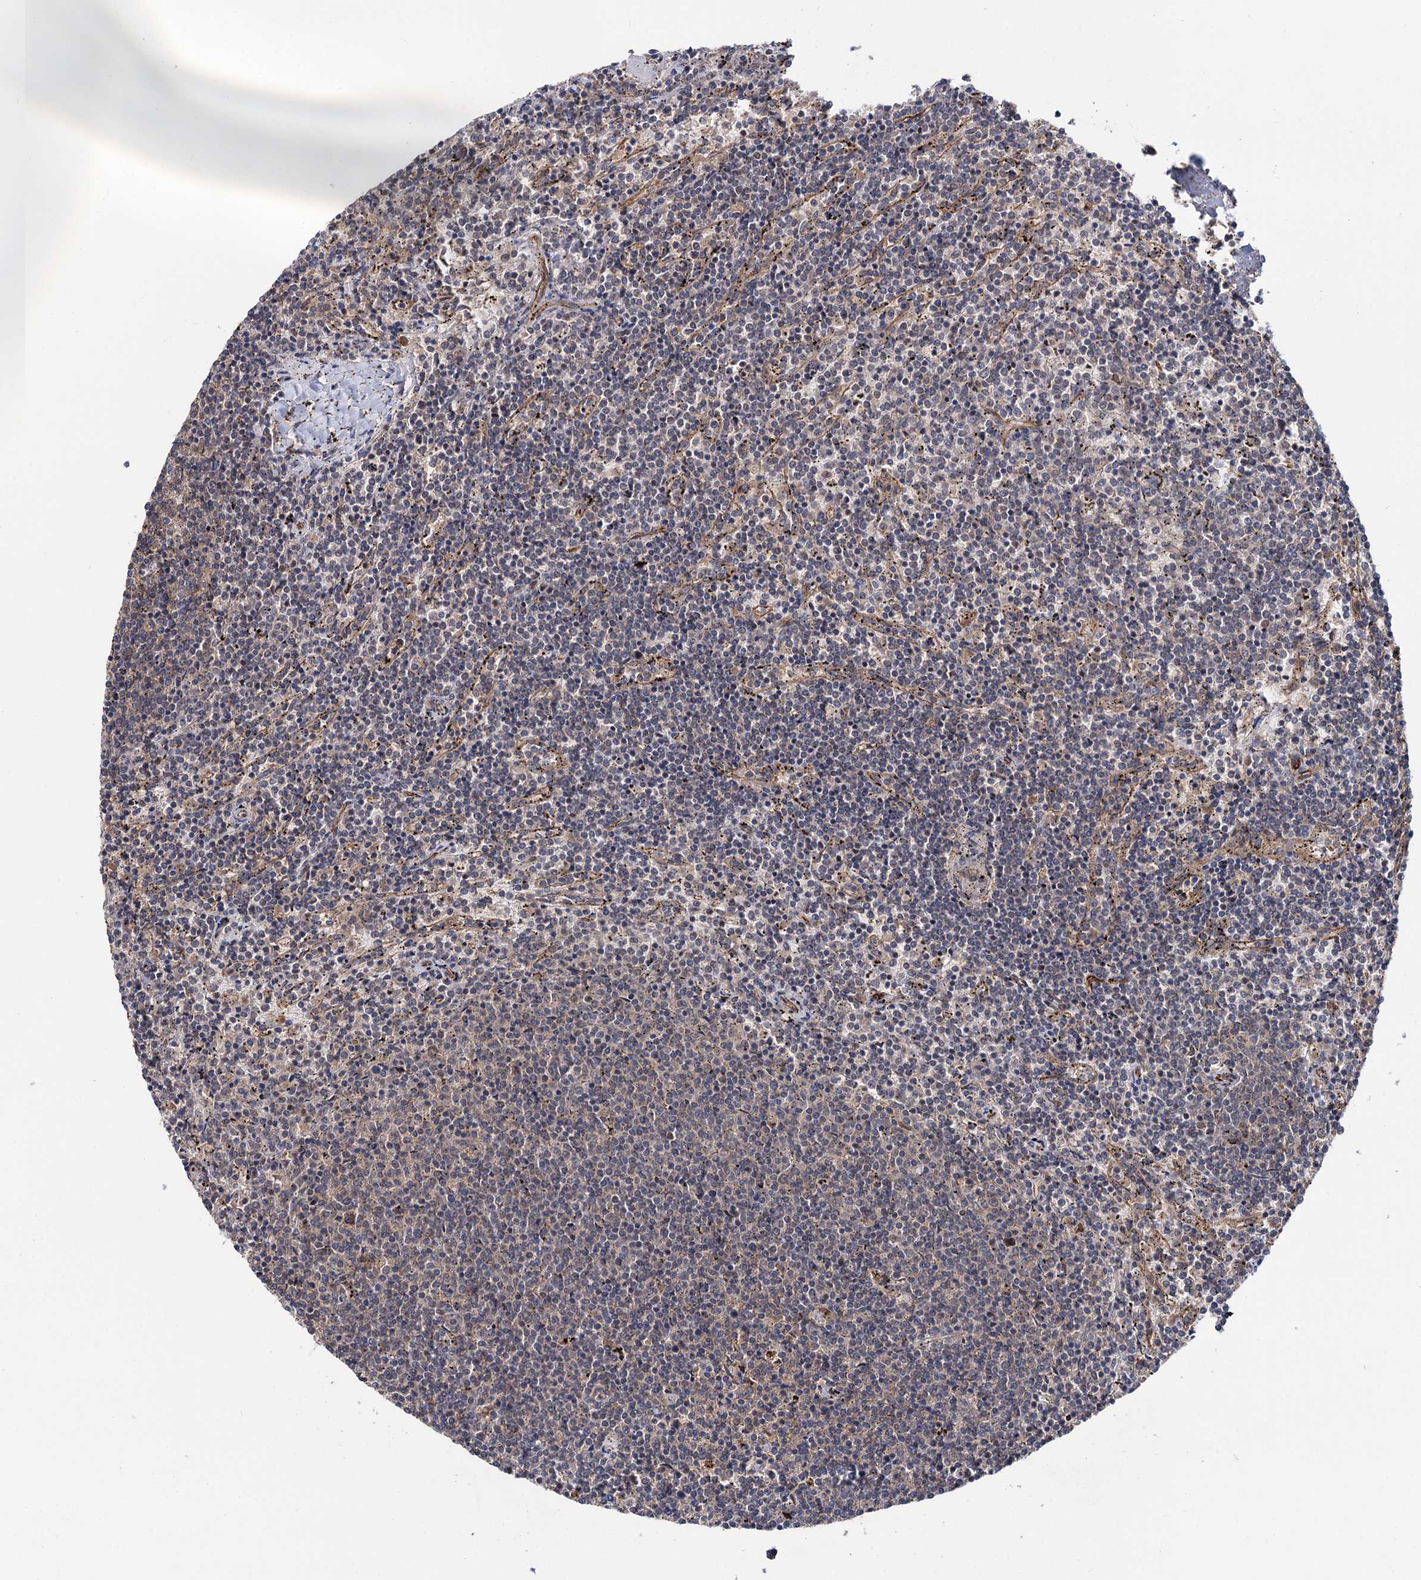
{"staining": {"intensity": "negative", "quantity": "none", "location": "none"}, "tissue": "lymphoma", "cell_type": "Tumor cells", "image_type": "cancer", "snomed": [{"axis": "morphology", "description": "Malignant lymphoma, non-Hodgkin's type, Low grade"}, {"axis": "topography", "description": "Spleen"}], "caption": "Tumor cells show no significant positivity in malignant lymphoma, non-Hodgkin's type (low-grade). (Brightfield microscopy of DAB (3,3'-diaminobenzidine) immunohistochemistry at high magnification).", "gene": "TEX9", "patient": {"sex": "female", "age": 50}}